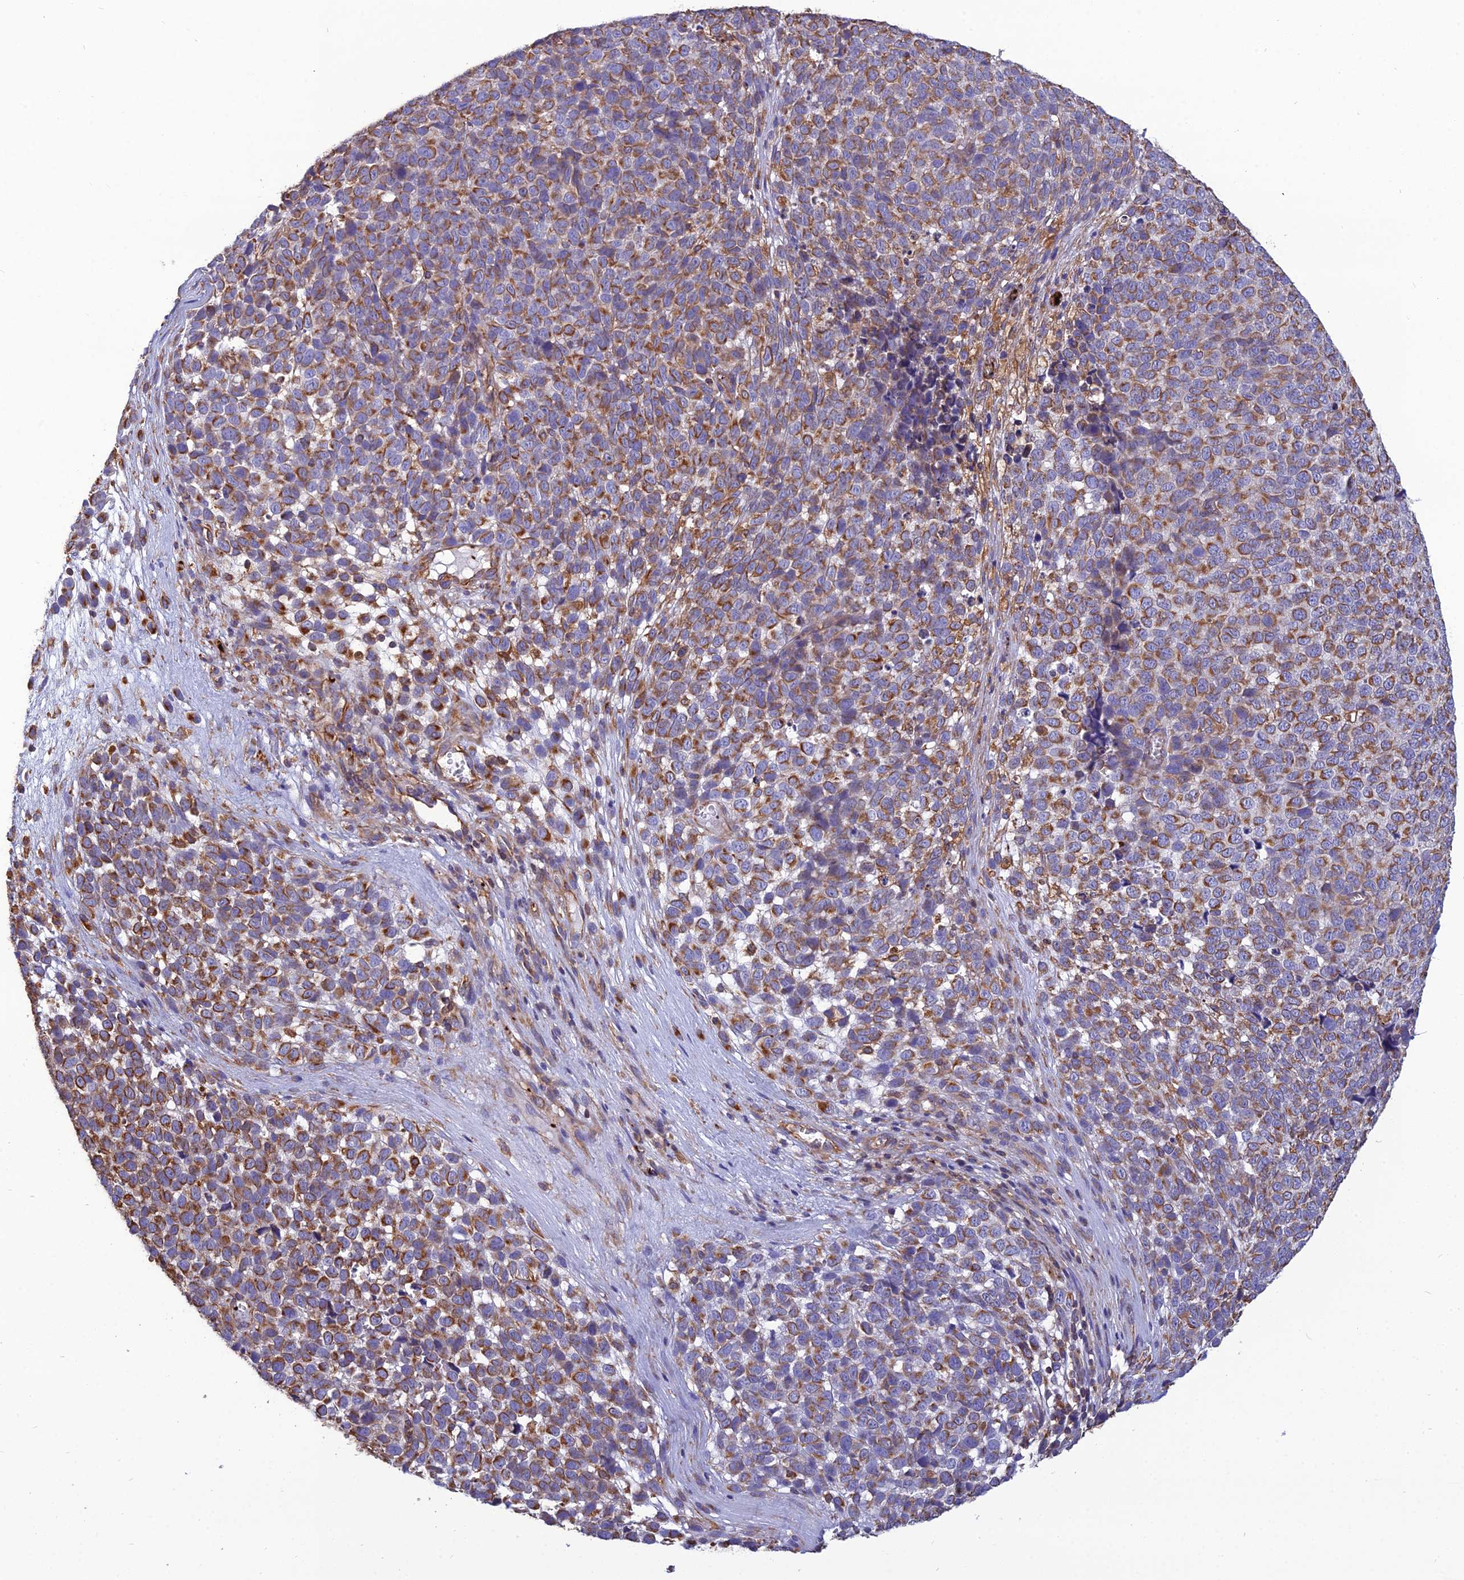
{"staining": {"intensity": "strong", "quantity": ">75%", "location": "cytoplasmic/membranous"}, "tissue": "melanoma", "cell_type": "Tumor cells", "image_type": "cancer", "snomed": [{"axis": "morphology", "description": "Malignant melanoma, NOS"}, {"axis": "topography", "description": "Nose, NOS"}], "caption": "Tumor cells demonstrate high levels of strong cytoplasmic/membranous positivity in approximately >75% of cells in malignant melanoma.", "gene": "PSMD11", "patient": {"sex": "female", "age": 48}}